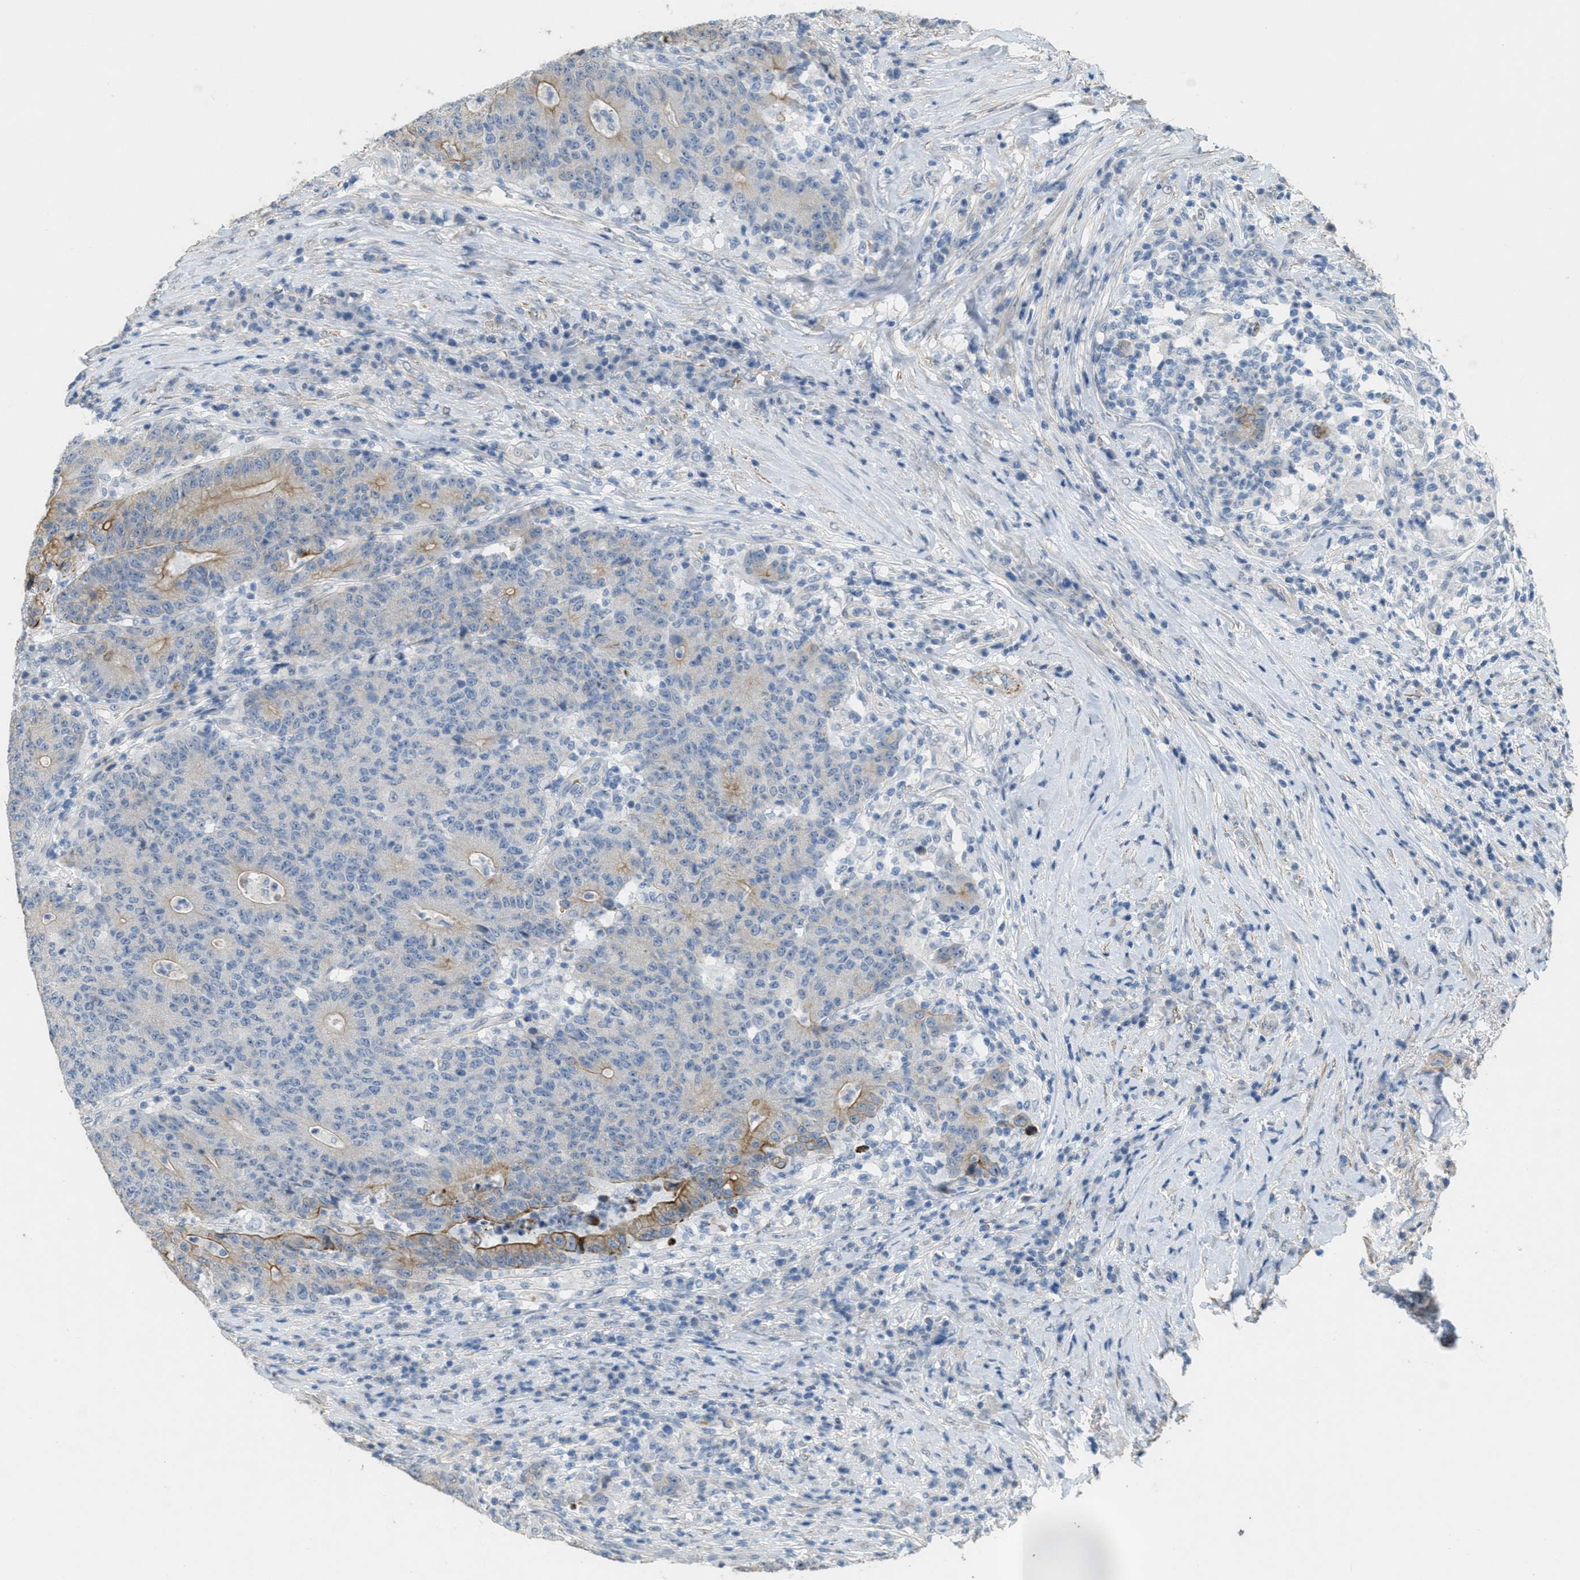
{"staining": {"intensity": "moderate", "quantity": "<25%", "location": "cytoplasmic/membranous"}, "tissue": "colorectal cancer", "cell_type": "Tumor cells", "image_type": "cancer", "snomed": [{"axis": "morphology", "description": "Normal tissue, NOS"}, {"axis": "morphology", "description": "Adenocarcinoma, NOS"}, {"axis": "topography", "description": "Colon"}], "caption": "IHC micrograph of neoplastic tissue: colorectal adenocarcinoma stained using immunohistochemistry reveals low levels of moderate protein expression localized specifically in the cytoplasmic/membranous of tumor cells, appearing as a cytoplasmic/membranous brown color.", "gene": "MRS2", "patient": {"sex": "female", "age": 75}}